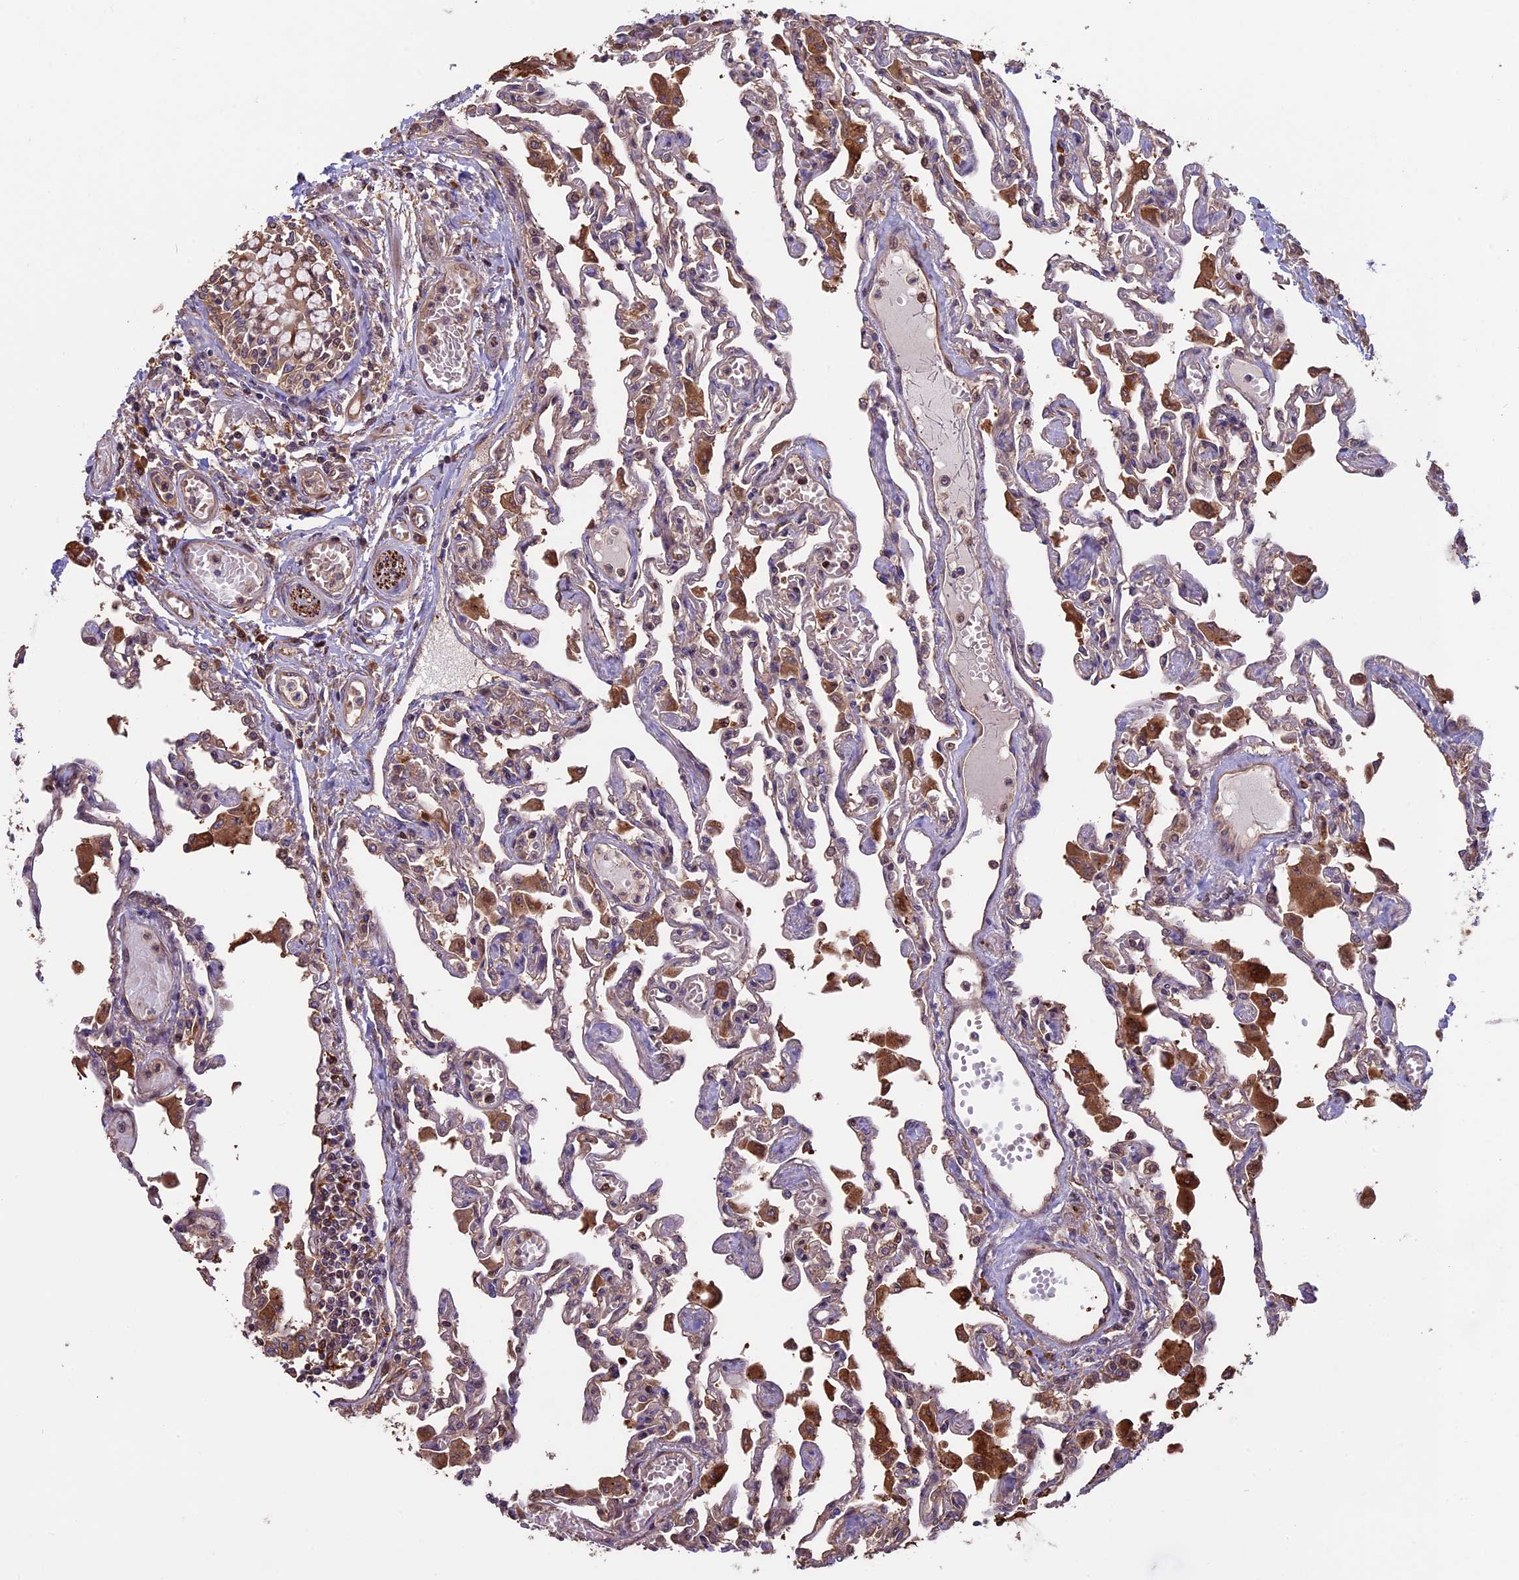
{"staining": {"intensity": "moderate", "quantity": "<25%", "location": "cytoplasmic/membranous"}, "tissue": "lung", "cell_type": "Alveolar cells", "image_type": "normal", "snomed": [{"axis": "morphology", "description": "Normal tissue, NOS"}, {"axis": "topography", "description": "Bronchus"}, {"axis": "topography", "description": "Lung"}], "caption": "Immunohistochemistry staining of unremarkable lung, which reveals low levels of moderate cytoplasmic/membranous positivity in about <25% of alveolar cells indicating moderate cytoplasmic/membranous protein positivity. The staining was performed using DAB (3,3'-diaminobenzidine) (brown) for protein detection and nuclei were counterstained in hematoxylin (blue).", "gene": "VWA3A", "patient": {"sex": "female", "age": 49}}